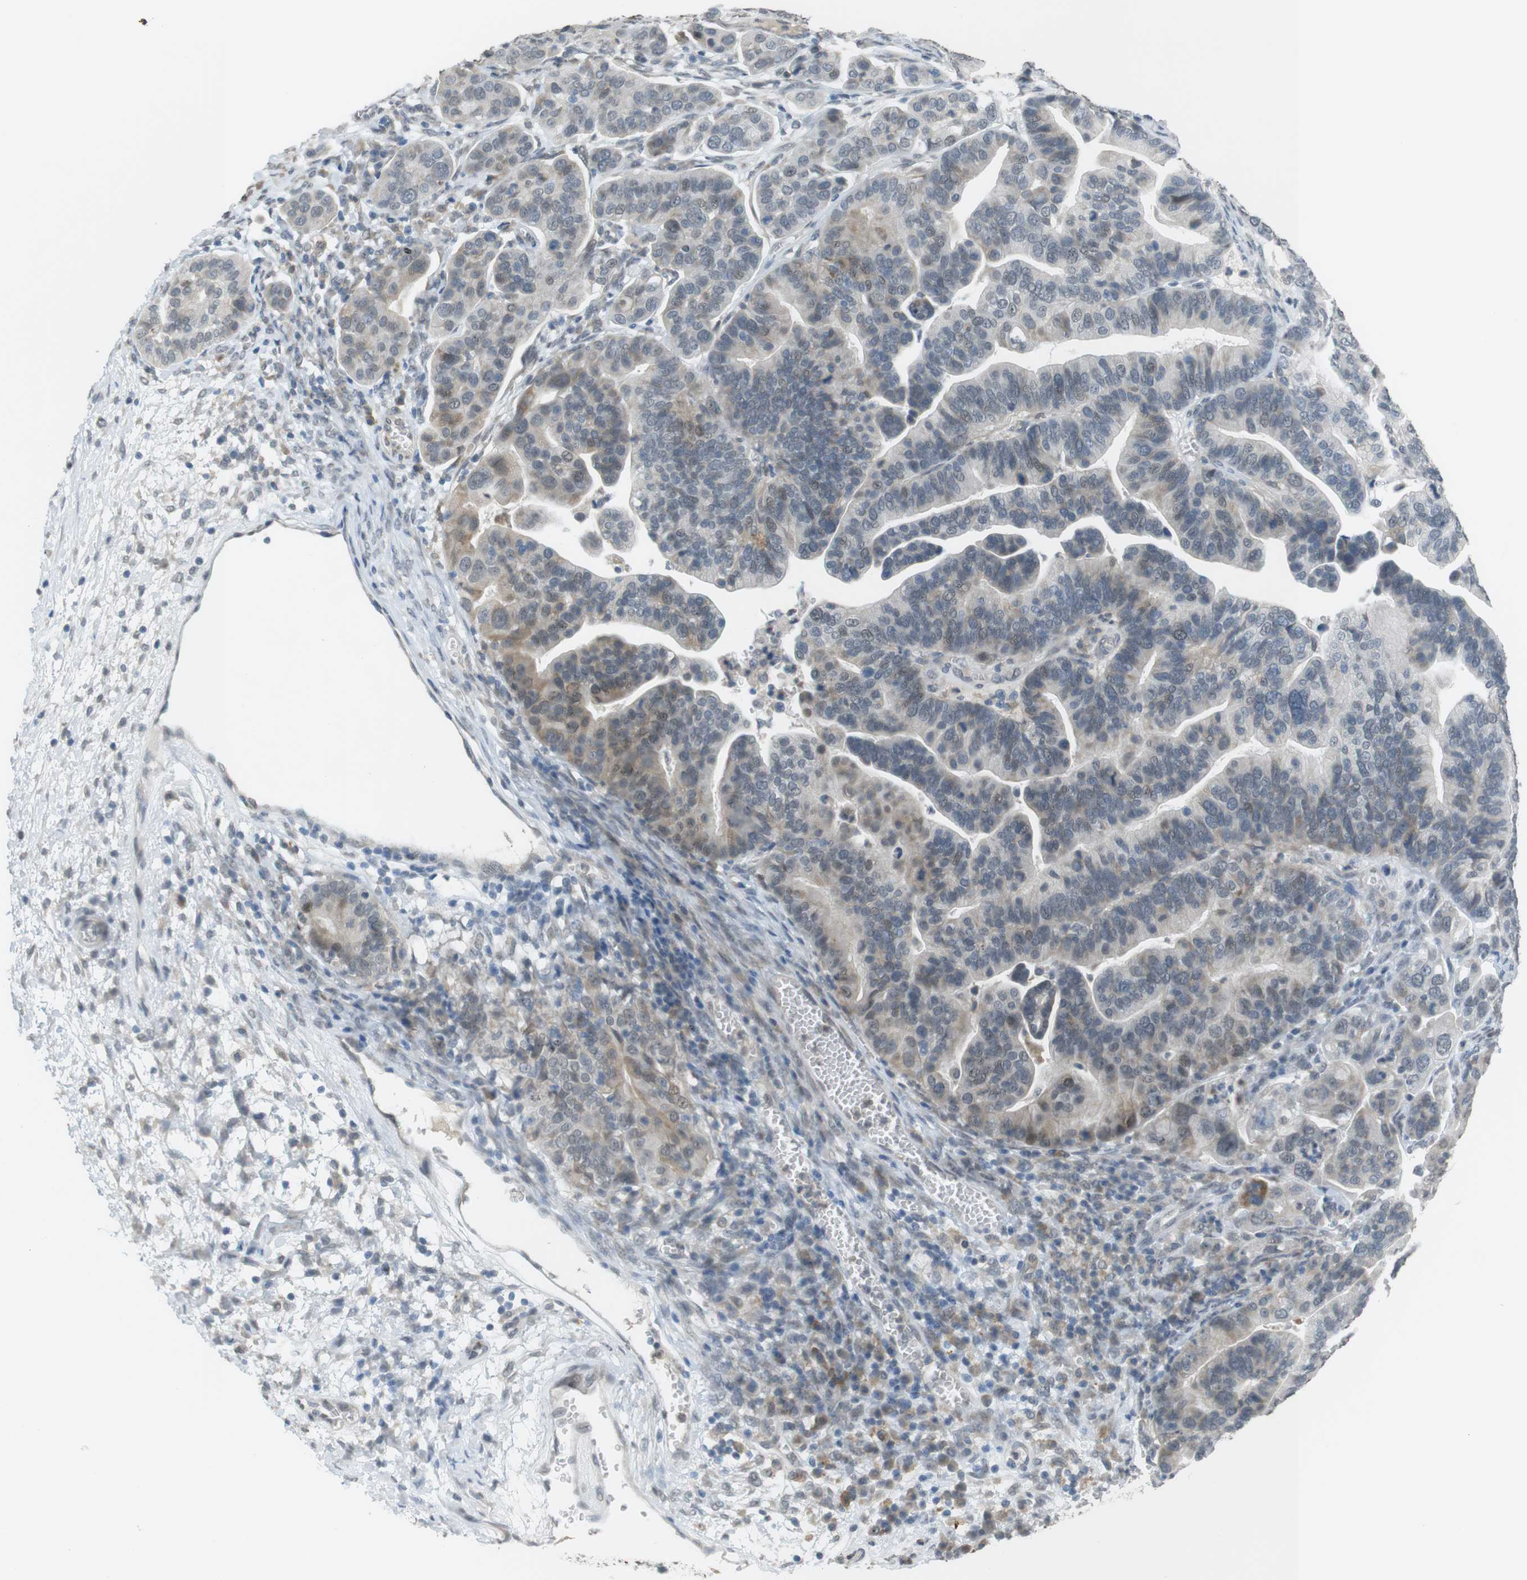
{"staining": {"intensity": "weak", "quantity": "<25%", "location": "cytoplasmic/membranous"}, "tissue": "ovarian cancer", "cell_type": "Tumor cells", "image_type": "cancer", "snomed": [{"axis": "morphology", "description": "Cystadenocarcinoma, serous, NOS"}, {"axis": "topography", "description": "Ovary"}], "caption": "High magnification brightfield microscopy of ovarian serous cystadenocarcinoma stained with DAB (3,3'-diaminobenzidine) (brown) and counterstained with hematoxylin (blue): tumor cells show no significant positivity.", "gene": "FZD10", "patient": {"sex": "female", "age": 56}}